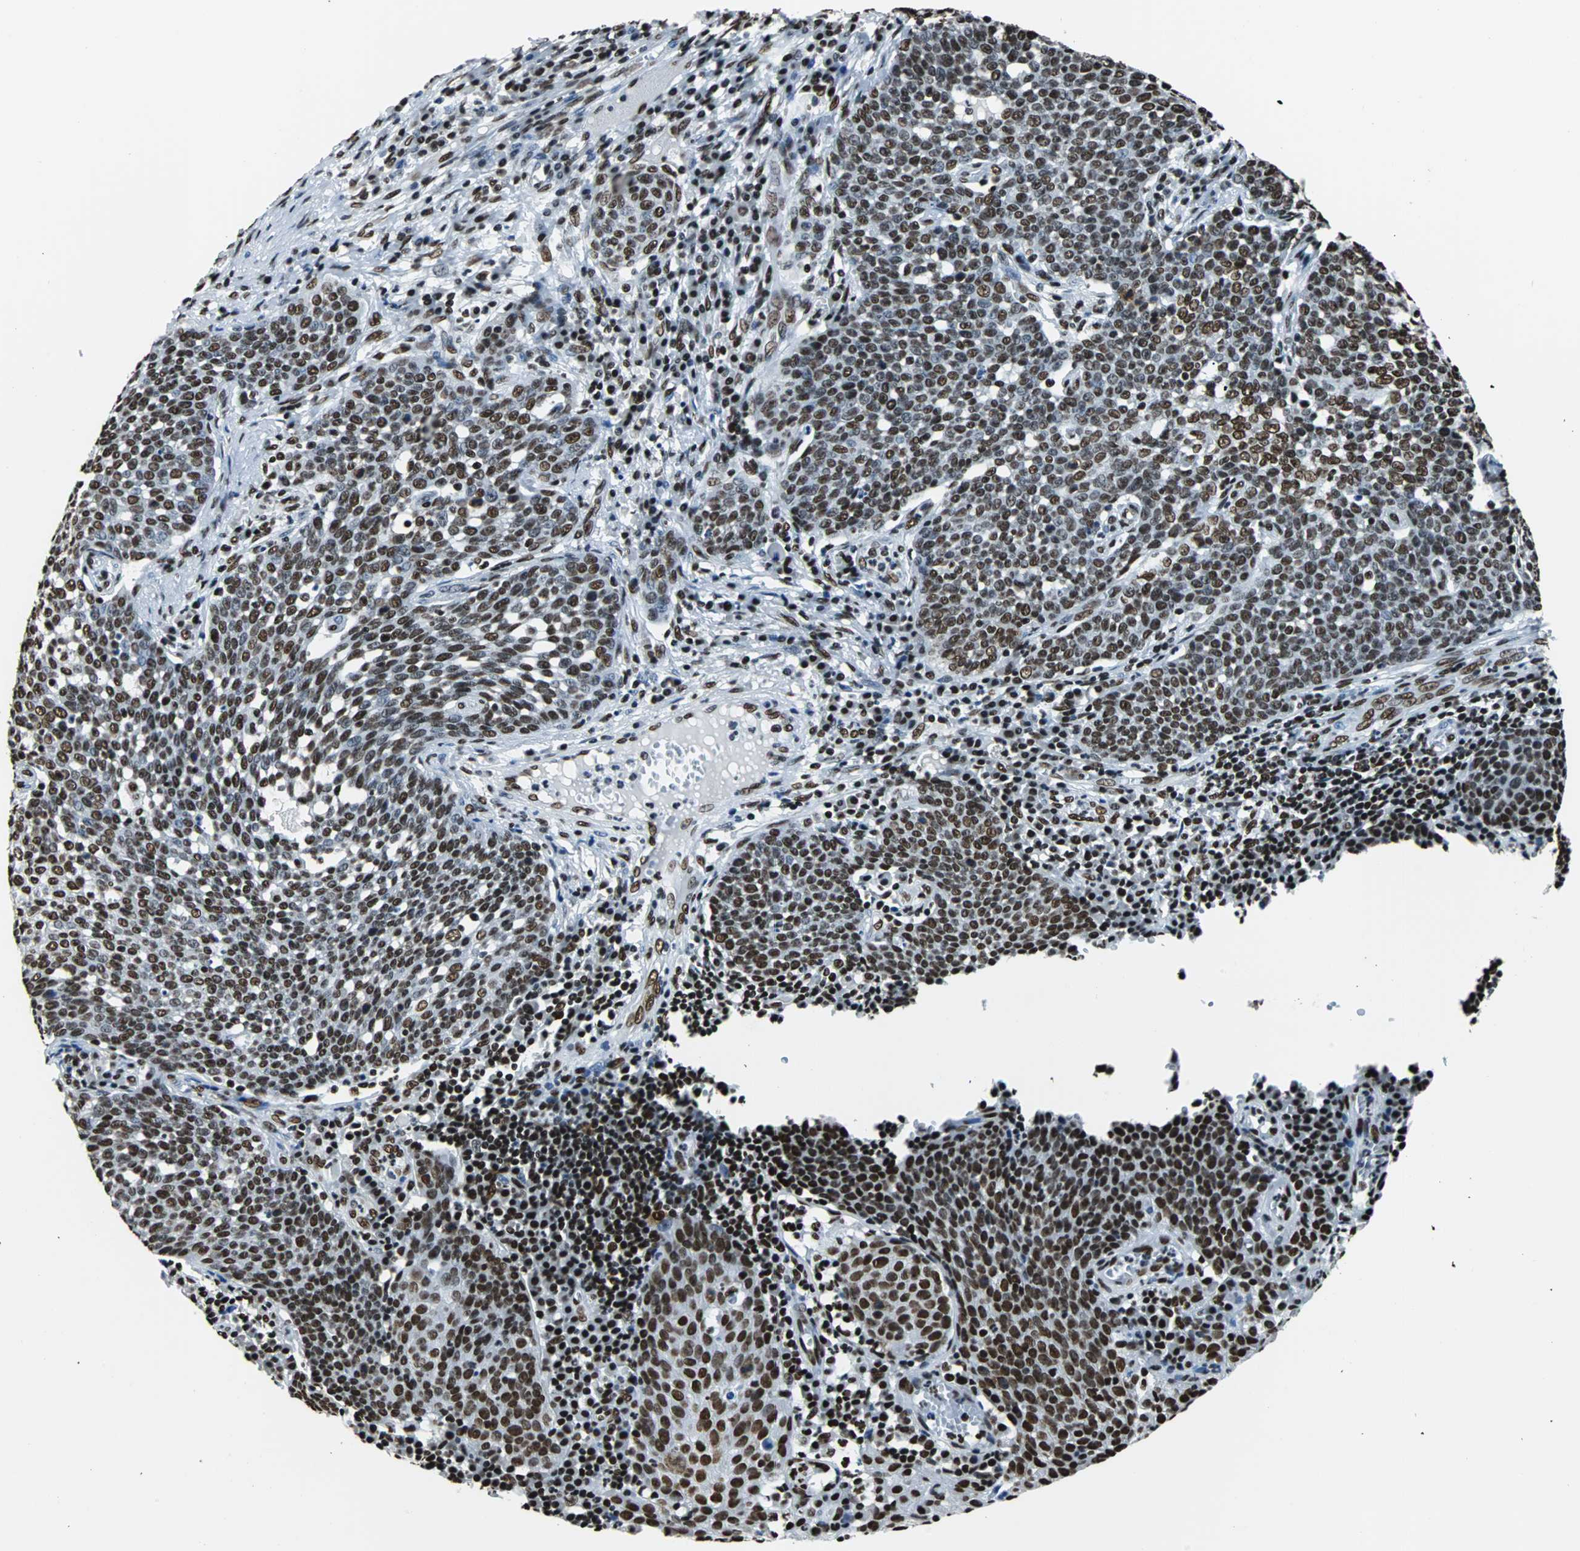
{"staining": {"intensity": "strong", "quantity": ">75%", "location": "nuclear"}, "tissue": "cervical cancer", "cell_type": "Tumor cells", "image_type": "cancer", "snomed": [{"axis": "morphology", "description": "Squamous cell carcinoma, NOS"}, {"axis": "topography", "description": "Cervix"}], "caption": "Cervical cancer (squamous cell carcinoma) stained for a protein (brown) displays strong nuclear positive expression in approximately >75% of tumor cells.", "gene": "FUBP1", "patient": {"sex": "female", "age": 34}}